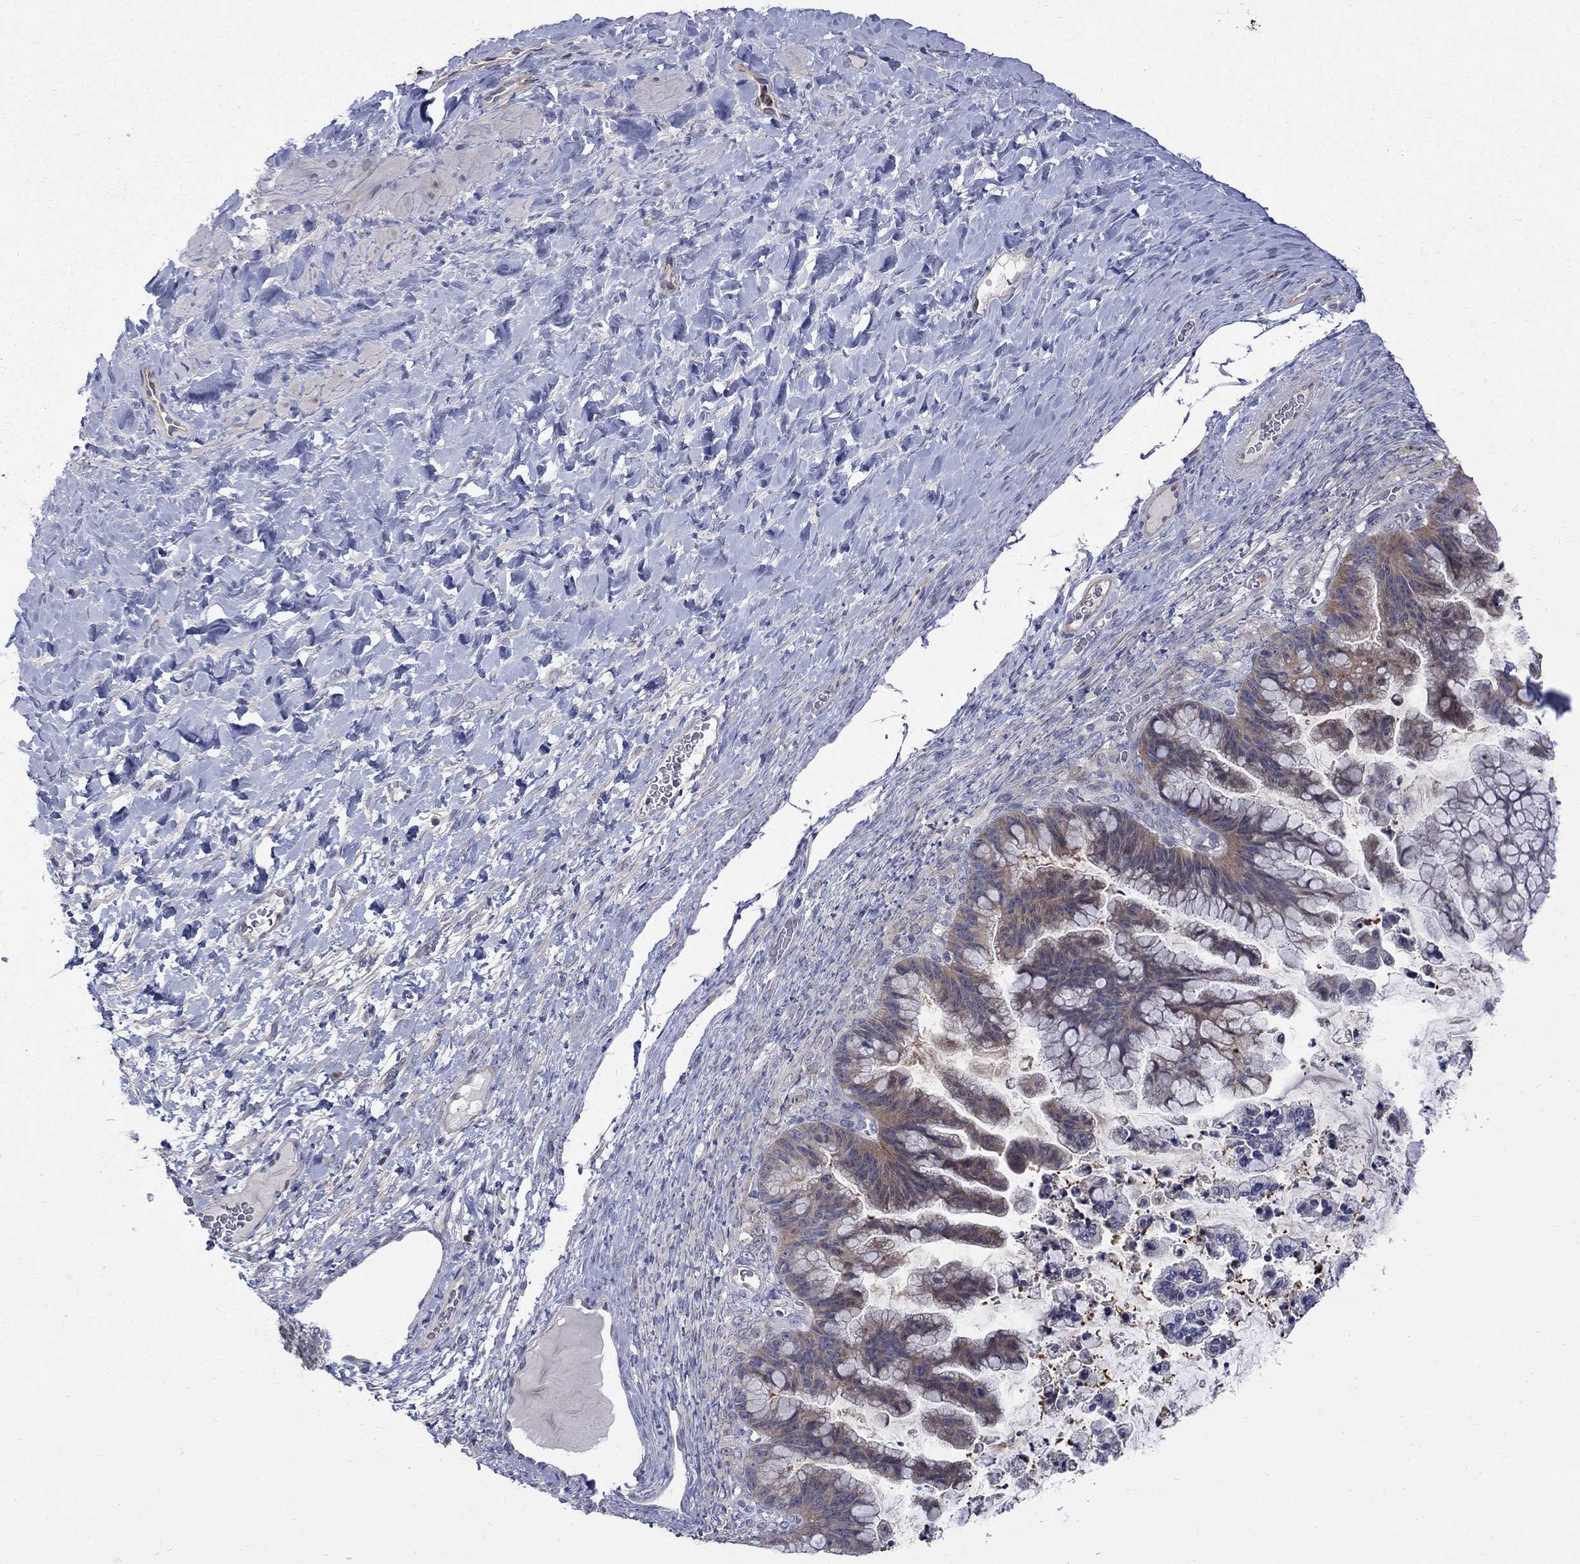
{"staining": {"intensity": "moderate", "quantity": "<25%", "location": "cytoplasmic/membranous"}, "tissue": "ovarian cancer", "cell_type": "Tumor cells", "image_type": "cancer", "snomed": [{"axis": "morphology", "description": "Cystadenocarcinoma, mucinous, NOS"}, {"axis": "topography", "description": "Ovary"}], "caption": "Ovarian cancer (mucinous cystadenocarcinoma) tissue demonstrates moderate cytoplasmic/membranous positivity in about <25% of tumor cells (IHC, brightfield microscopy, high magnification).", "gene": "HKDC1", "patient": {"sex": "female", "age": 67}}